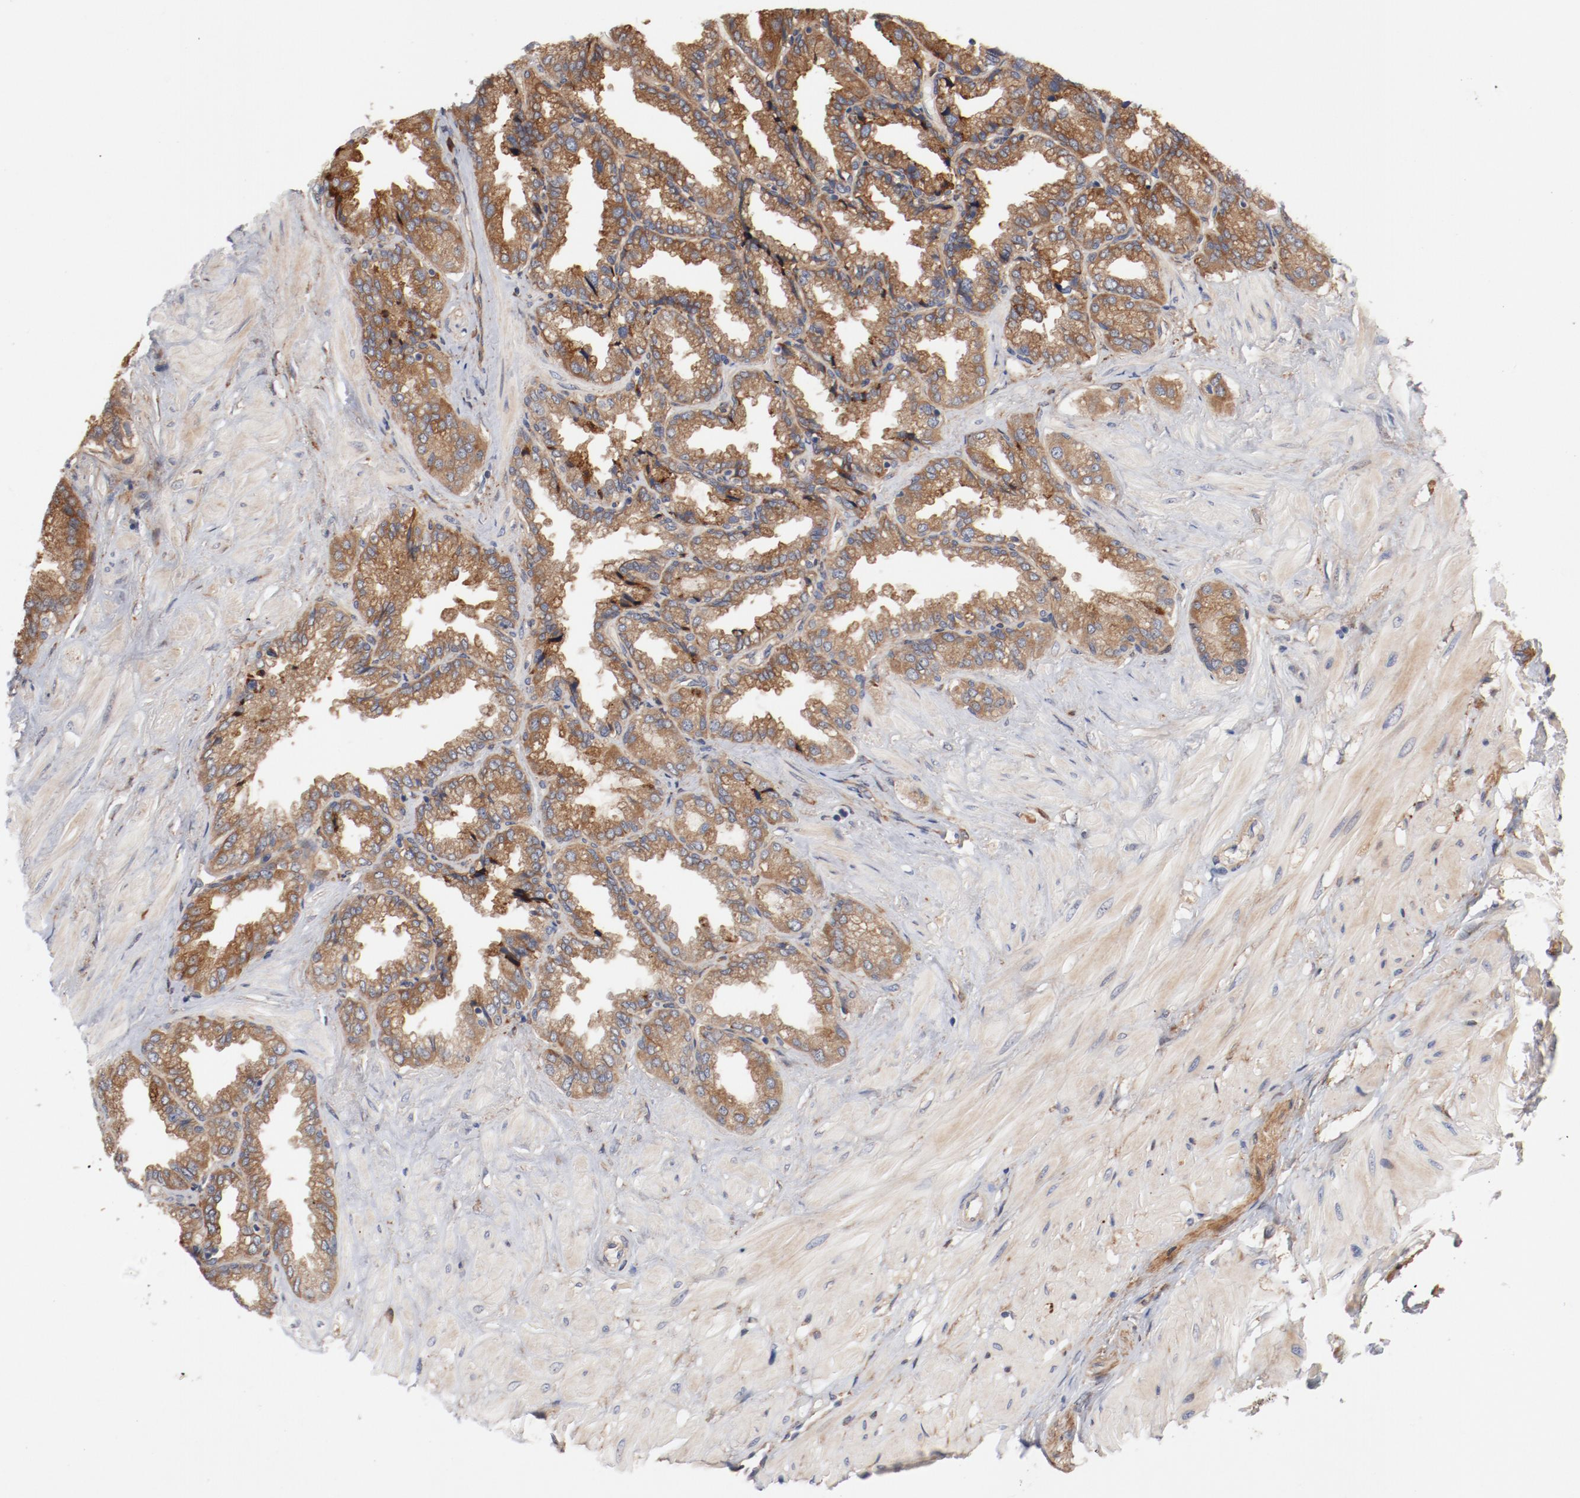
{"staining": {"intensity": "moderate", "quantity": ">75%", "location": "cytoplasmic/membranous"}, "tissue": "seminal vesicle", "cell_type": "Glandular cells", "image_type": "normal", "snomed": [{"axis": "morphology", "description": "Normal tissue, NOS"}, {"axis": "topography", "description": "Seminal veicle"}], "caption": "This is a histology image of IHC staining of benign seminal vesicle, which shows moderate staining in the cytoplasmic/membranous of glandular cells.", "gene": "PITPNM2", "patient": {"sex": "male", "age": 46}}